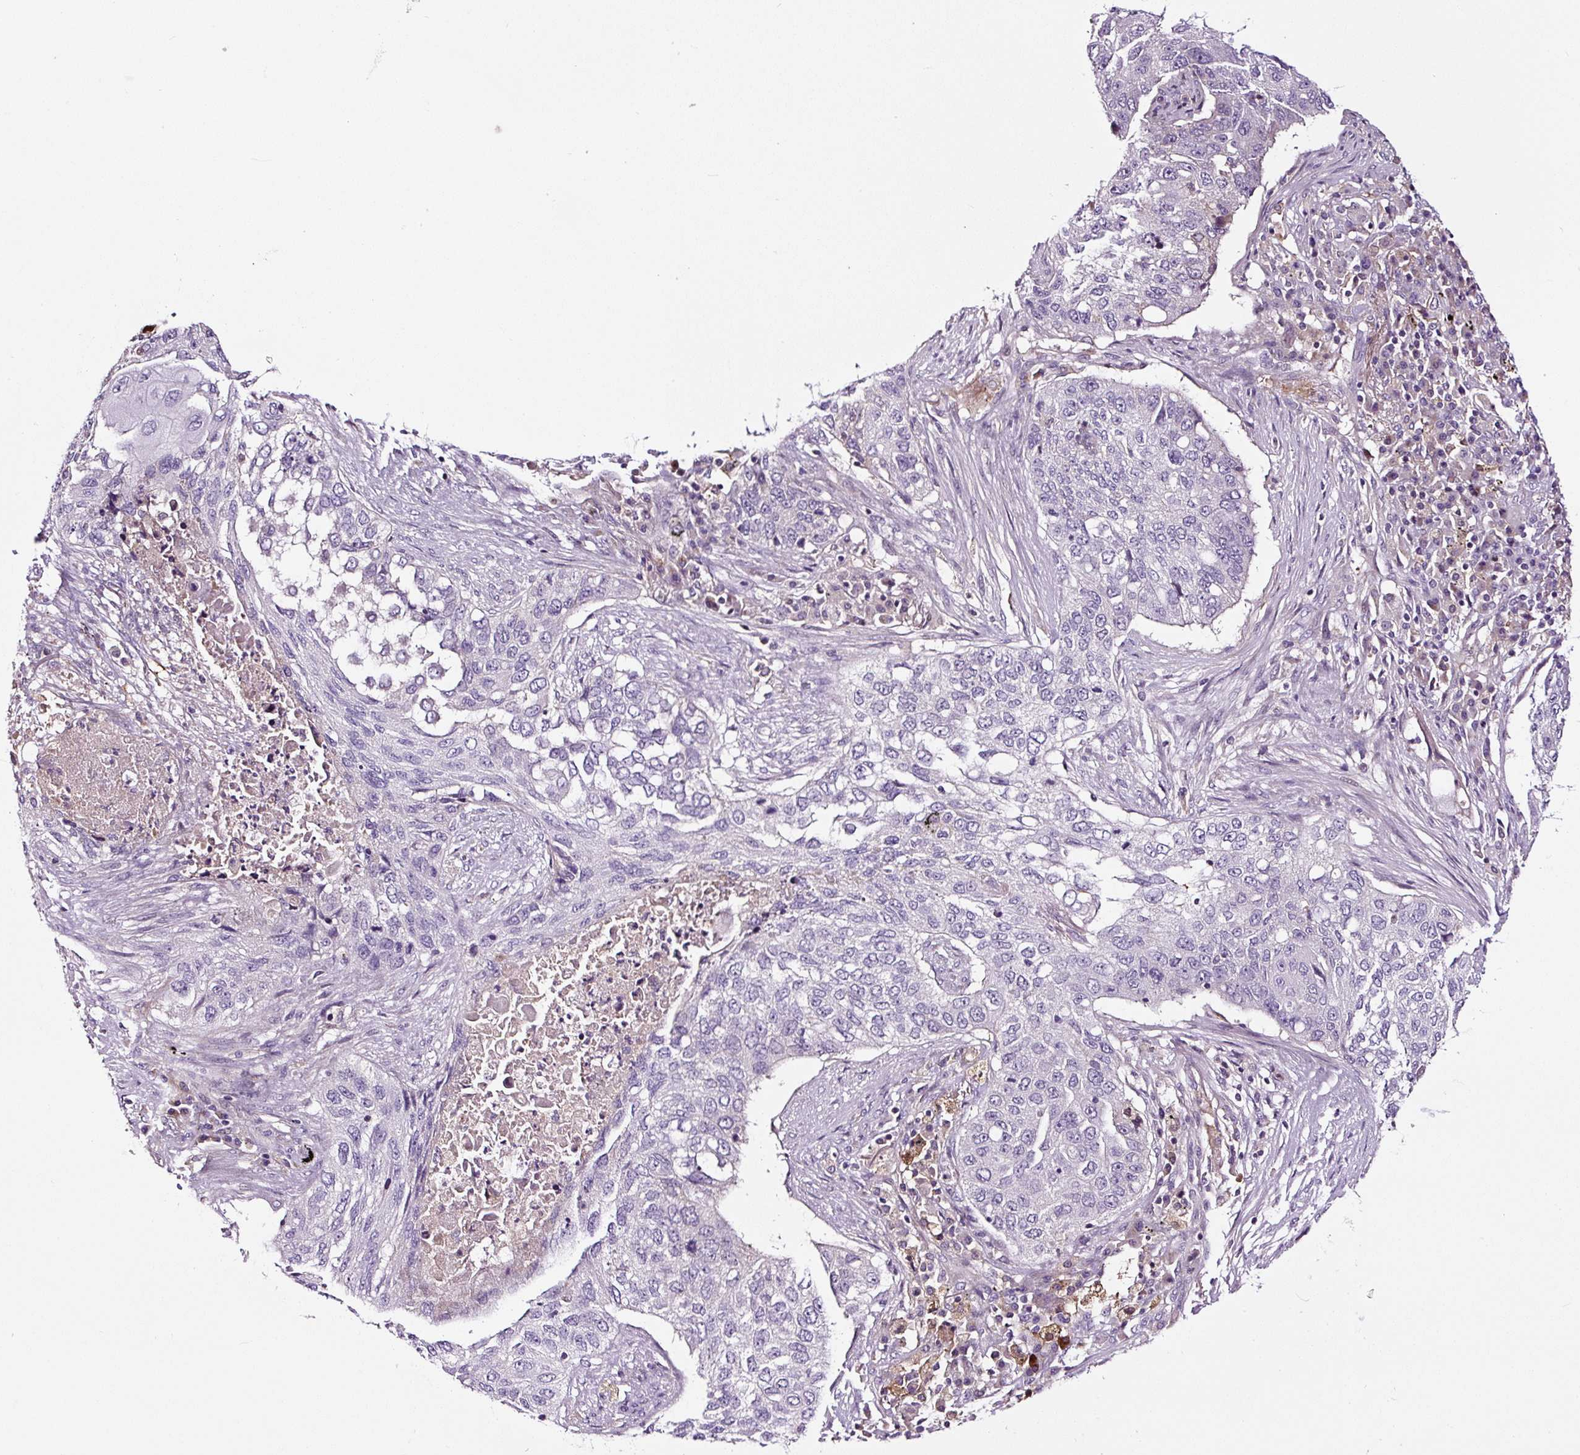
{"staining": {"intensity": "negative", "quantity": "none", "location": "none"}, "tissue": "lung cancer", "cell_type": "Tumor cells", "image_type": "cancer", "snomed": [{"axis": "morphology", "description": "Squamous cell carcinoma, NOS"}, {"axis": "topography", "description": "Lung"}], "caption": "Squamous cell carcinoma (lung) was stained to show a protein in brown. There is no significant expression in tumor cells.", "gene": "LRRC24", "patient": {"sex": "female", "age": 63}}